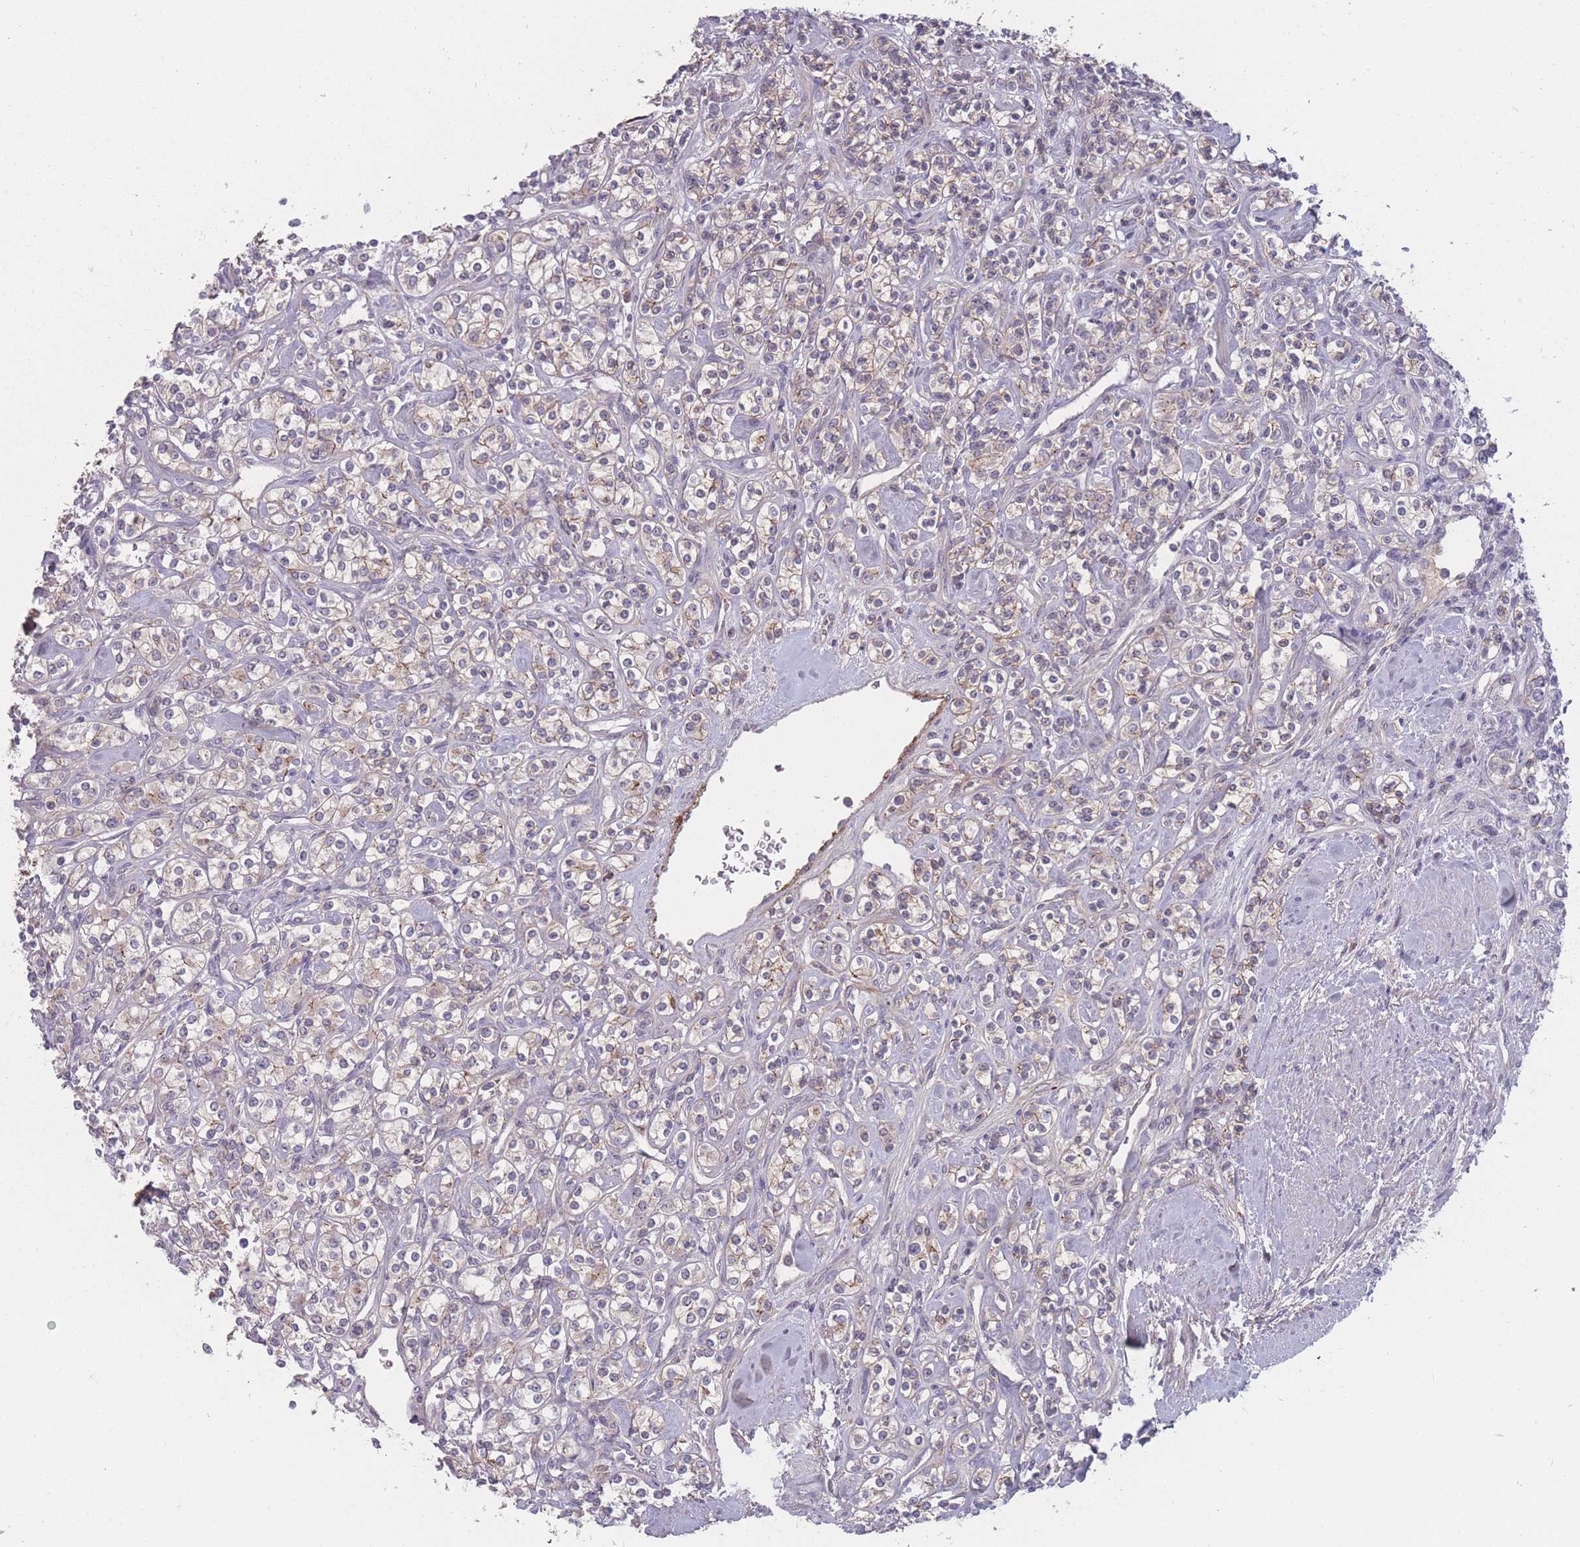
{"staining": {"intensity": "negative", "quantity": "none", "location": "none"}, "tissue": "renal cancer", "cell_type": "Tumor cells", "image_type": "cancer", "snomed": [{"axis": "morphology", "description": "Adenocarcinoma, NOS"}, {"axis": "topography", "description": "Kidney"}], "caption": "Immunohistochemistry histopathology image of human renal cancer (adenocarcinoma) stained for a protein (brown), which shows no expression in tumor cells.", "gene": "TMEM232", "patient": {"sex": "male", "age": 77}}